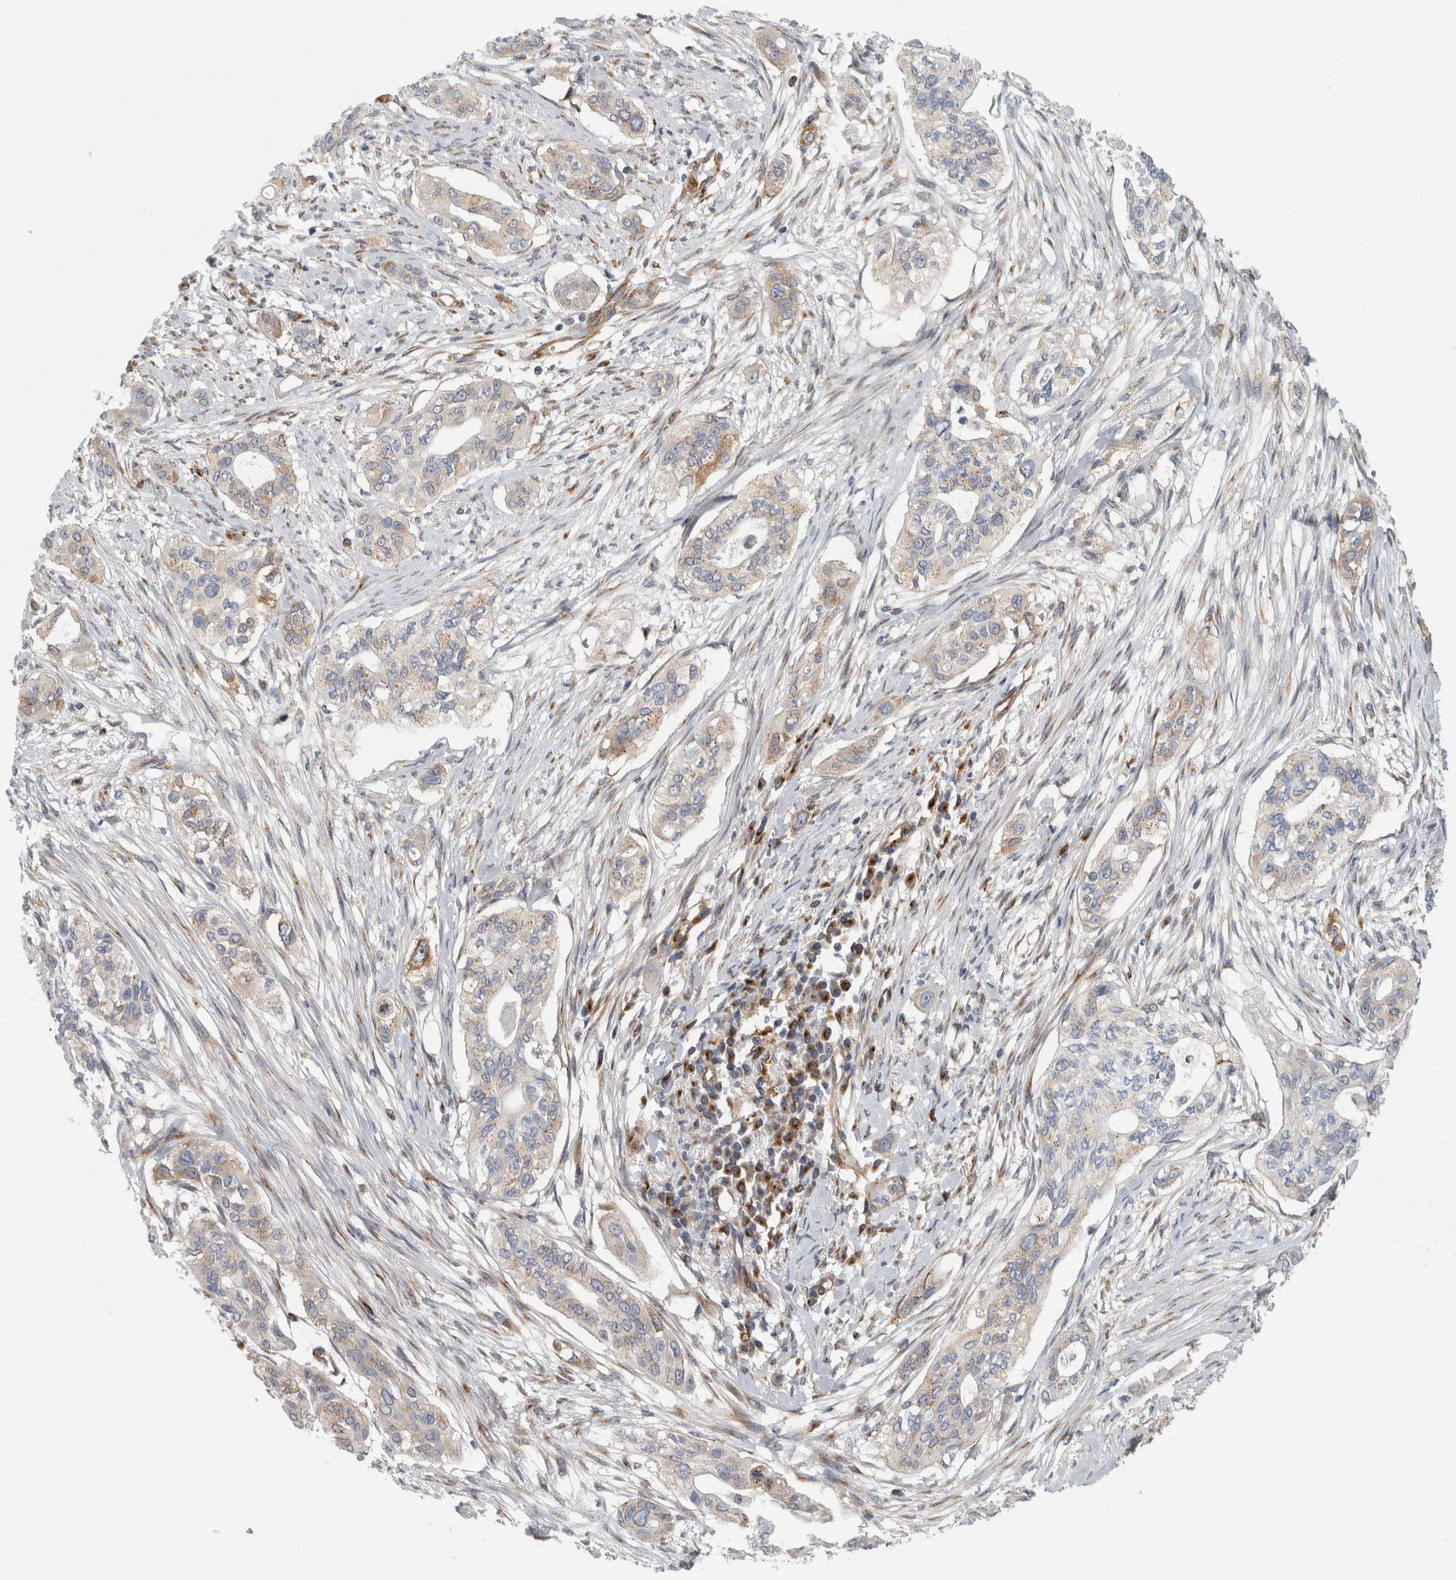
{"staining": {"intensity": "weak", "quantity": "<25%", "location": "cytoplasmic/membranous"}, "tissue": "pancreatic cancer", "cell_type": "Tumor cells", "image_type": "cancer", "snomed": [{"axis": "morphology", "description": "Adenocarcinoma, NOS"}, {"axis": "topography", "description": "Pancreas"}], "caption": "This is an IHC image of human pancreatic cancer. There is no positivity in tumor cells.", "gene": "PEX6", "patient": {"sex": "female", "age": 60}}